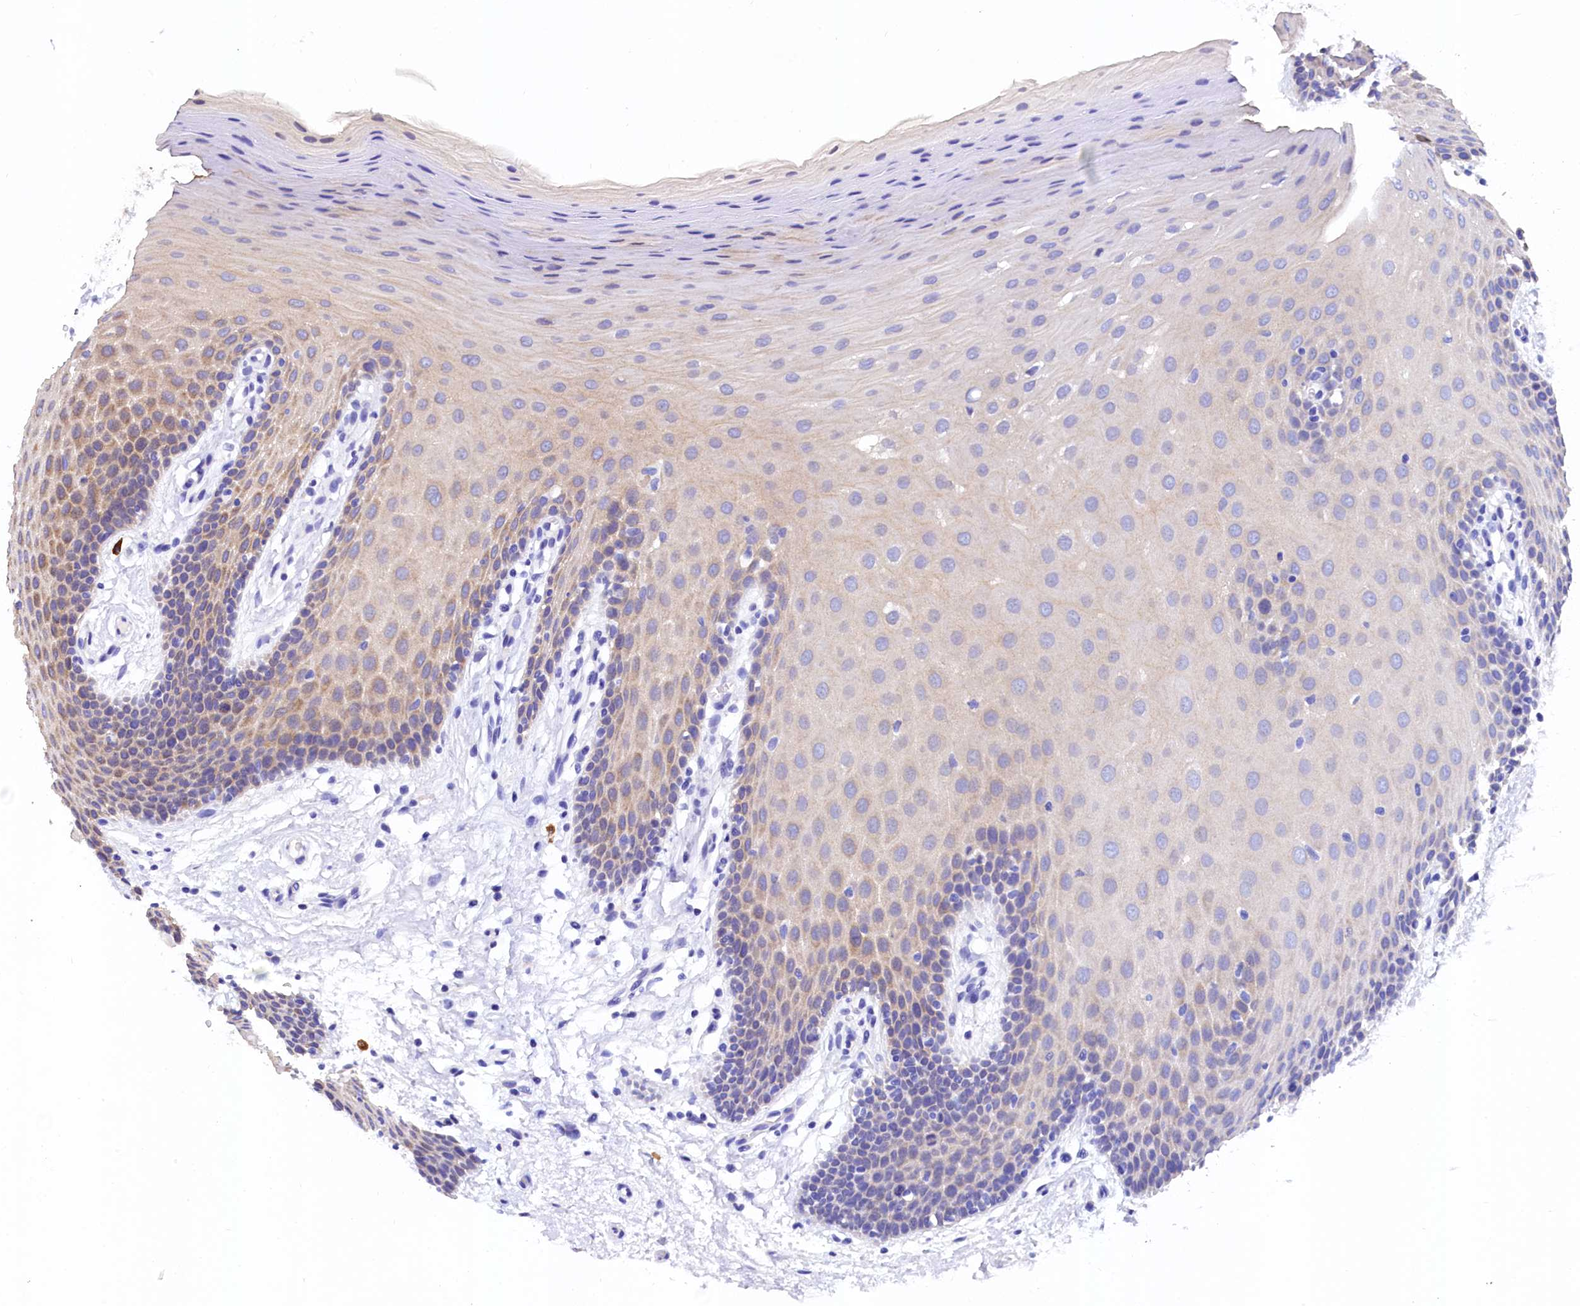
{"staining": {"intensity": "moderate", "quantity": ">75%", "location": "cytoplasmic/membranous"}, "tissue": "oral mucosa", "cell_type": "Squamous epithelial cells", "image_type": "normal", "snomed": [{"axis": "morphology", "description": "Normal tissue, NOS"}, {"axis": "topography", "description": "Oral tissue"}, {"axis": "topography", "description": "Tounge, NOS"}], "caption": "A histopathology image of oral mucosa stained for a protein shows moderate cytoplasmic/membranous brown staining in squamous epithelial cells.", "gene": "EPS8L2", "patient": {"sex": "male", "age": 47}}